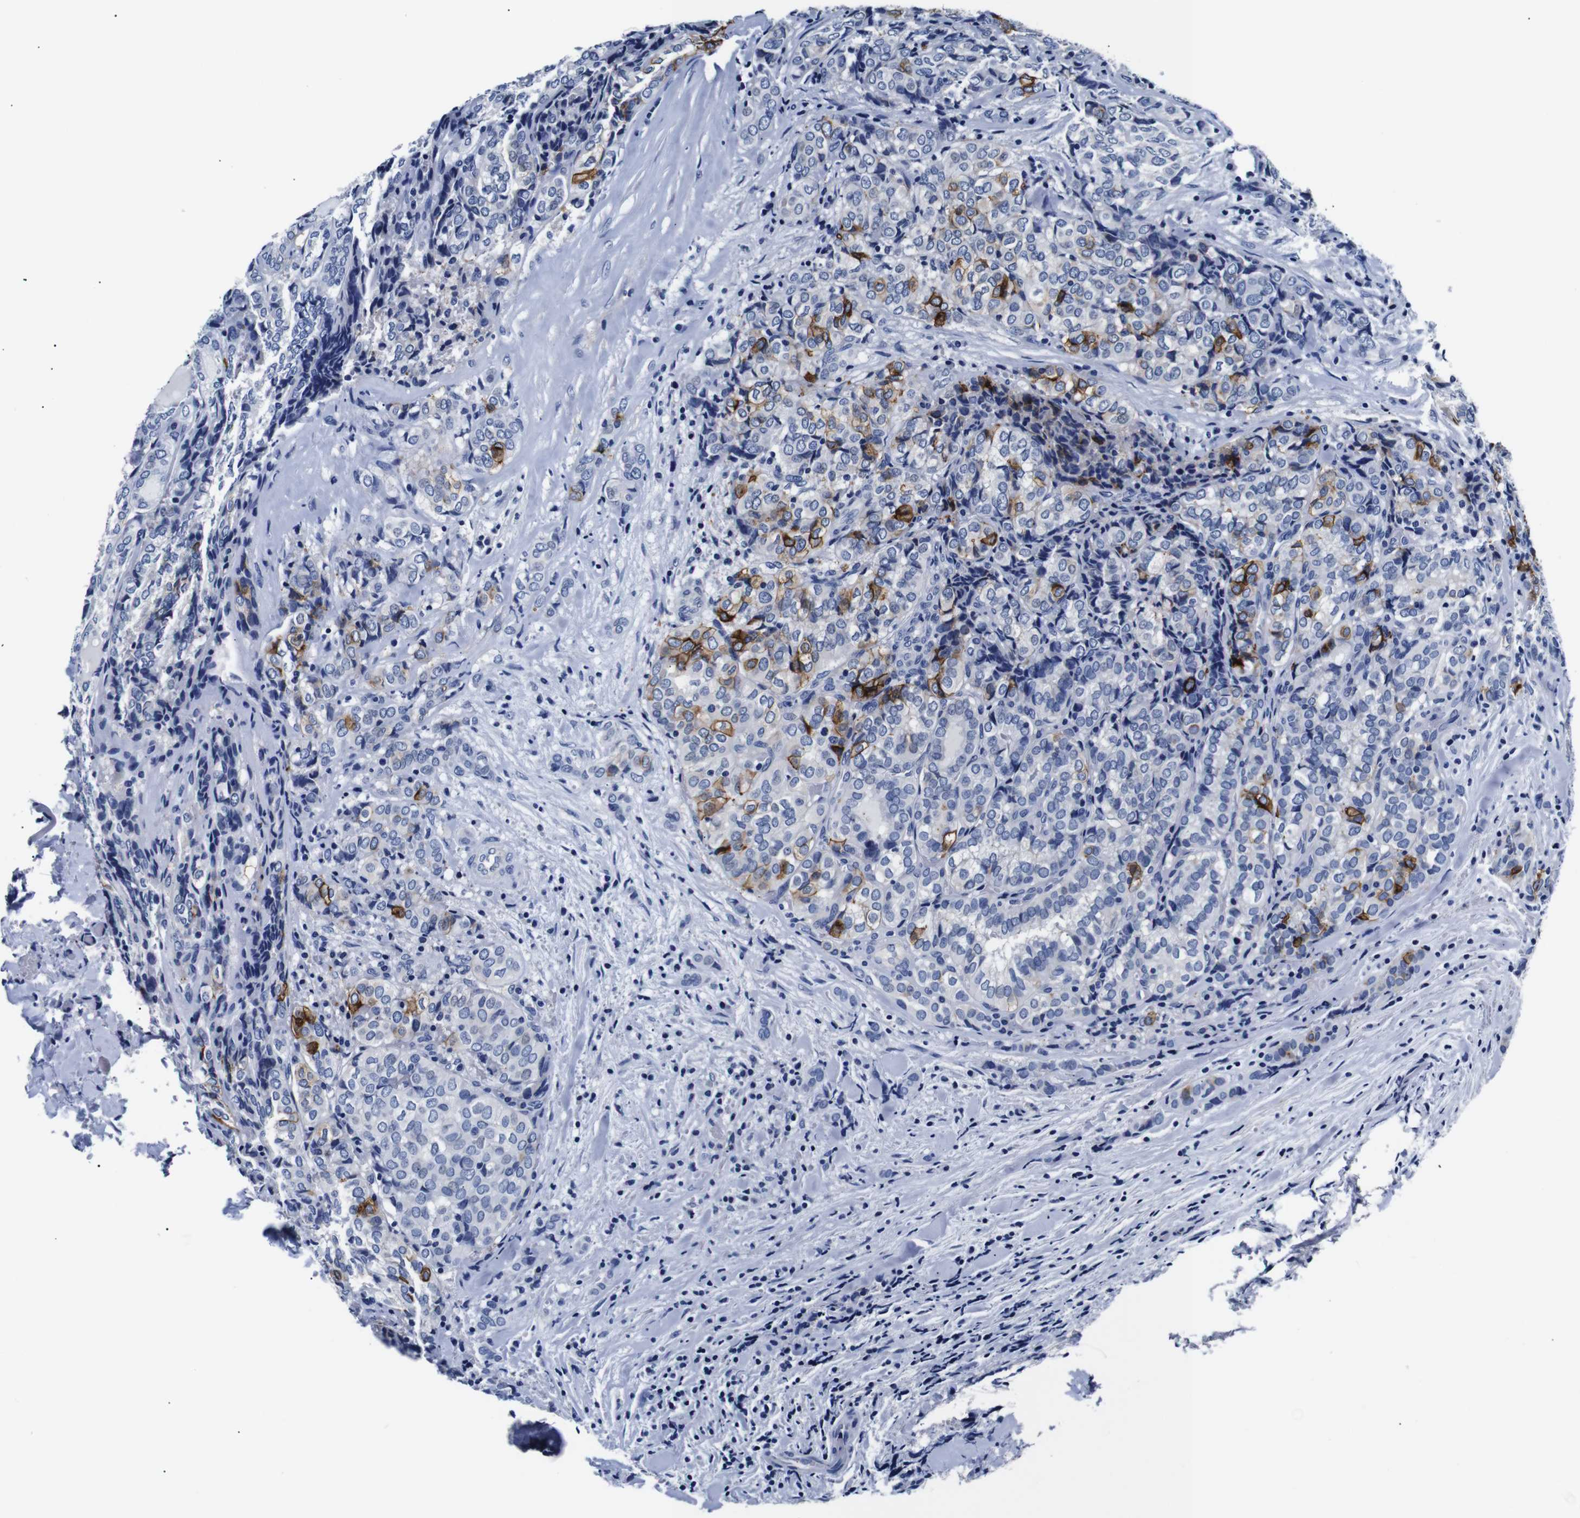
{"staining": {"intensity": "strong", "quantity": "<25%", "location": "cytoplasmic/membranous"}, "tissue": "thyroid cancer", "cell_type": "Tumor cells", "image_type": "cancer", "snomed": [{"axis": "morphology", "description": "Normal tissue, NOS"}, {"axis": "morphology", "description": "Papillary adenocarcinoma, NOS"}, {"axis": "topography", "description": "Thyroid gland"}], "caption": "A histopathology image of thyroid cancer stained for a protein shows strong cytoplasmic/membranous brown staining in tumor cells.", "gene": "GAP43", "patient": {"sex": "female", "age": 30}}